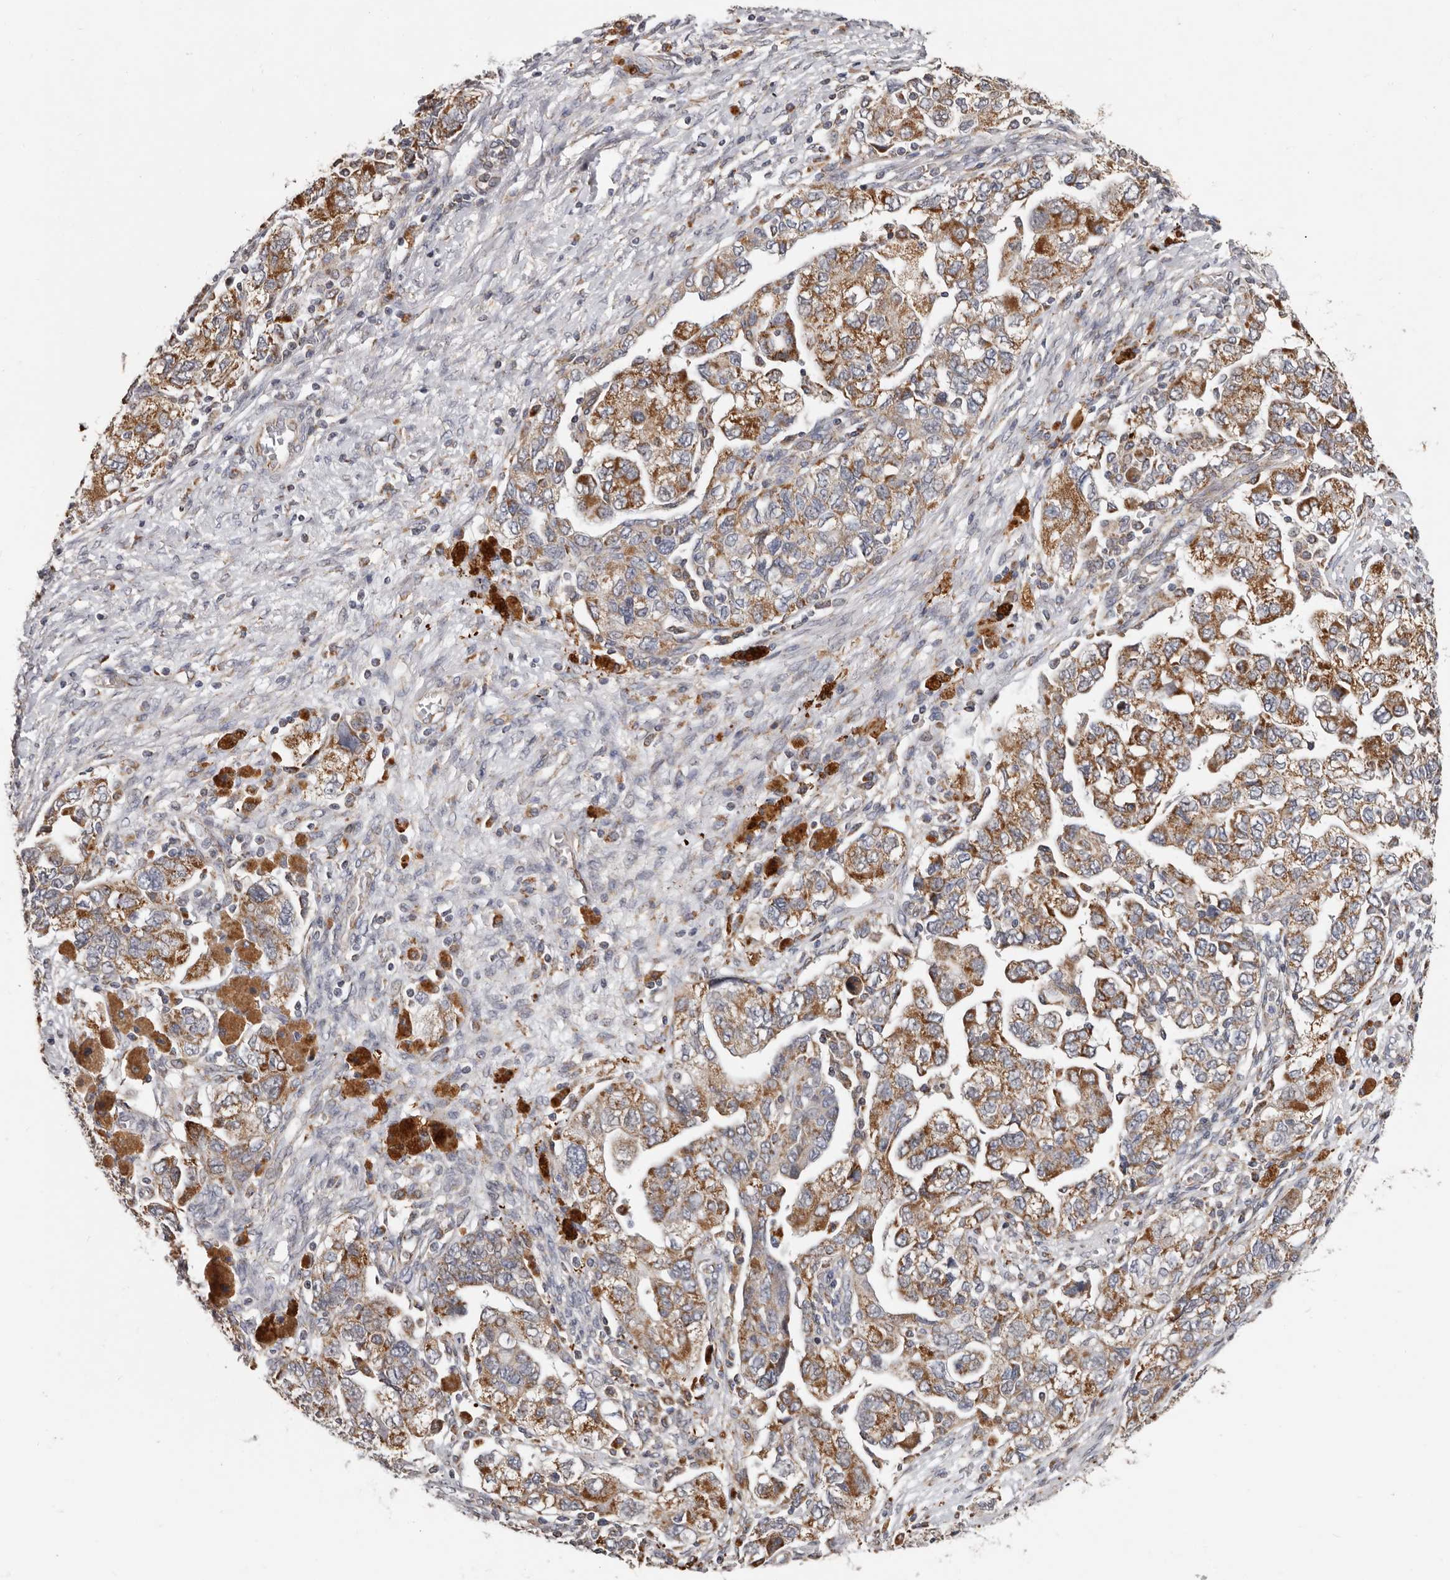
{"staining": {"intensity": "moderate", "quantity": ">75%", "location": "cytoplasmic/membranous"}, "tissue": "ovarian cancer", "cell_type": "Tumor cells", "image_type": "cancer", "snomed": [{"axis": "morphology", "description": "Carcinoma, NOS"}, {"axis": "morphology", "description": "Cystadenocarcinoma, serous, NOS"}, {"axis": "topography", "description": "Ovary"}], "caption": "Human ovarian cancer (serous cystadenocarcinoma) stained with a protein marker shows moderate staining in tumor cells.", "gene": "MRPL18", "patient": {"sex": "female", "age": 69}}